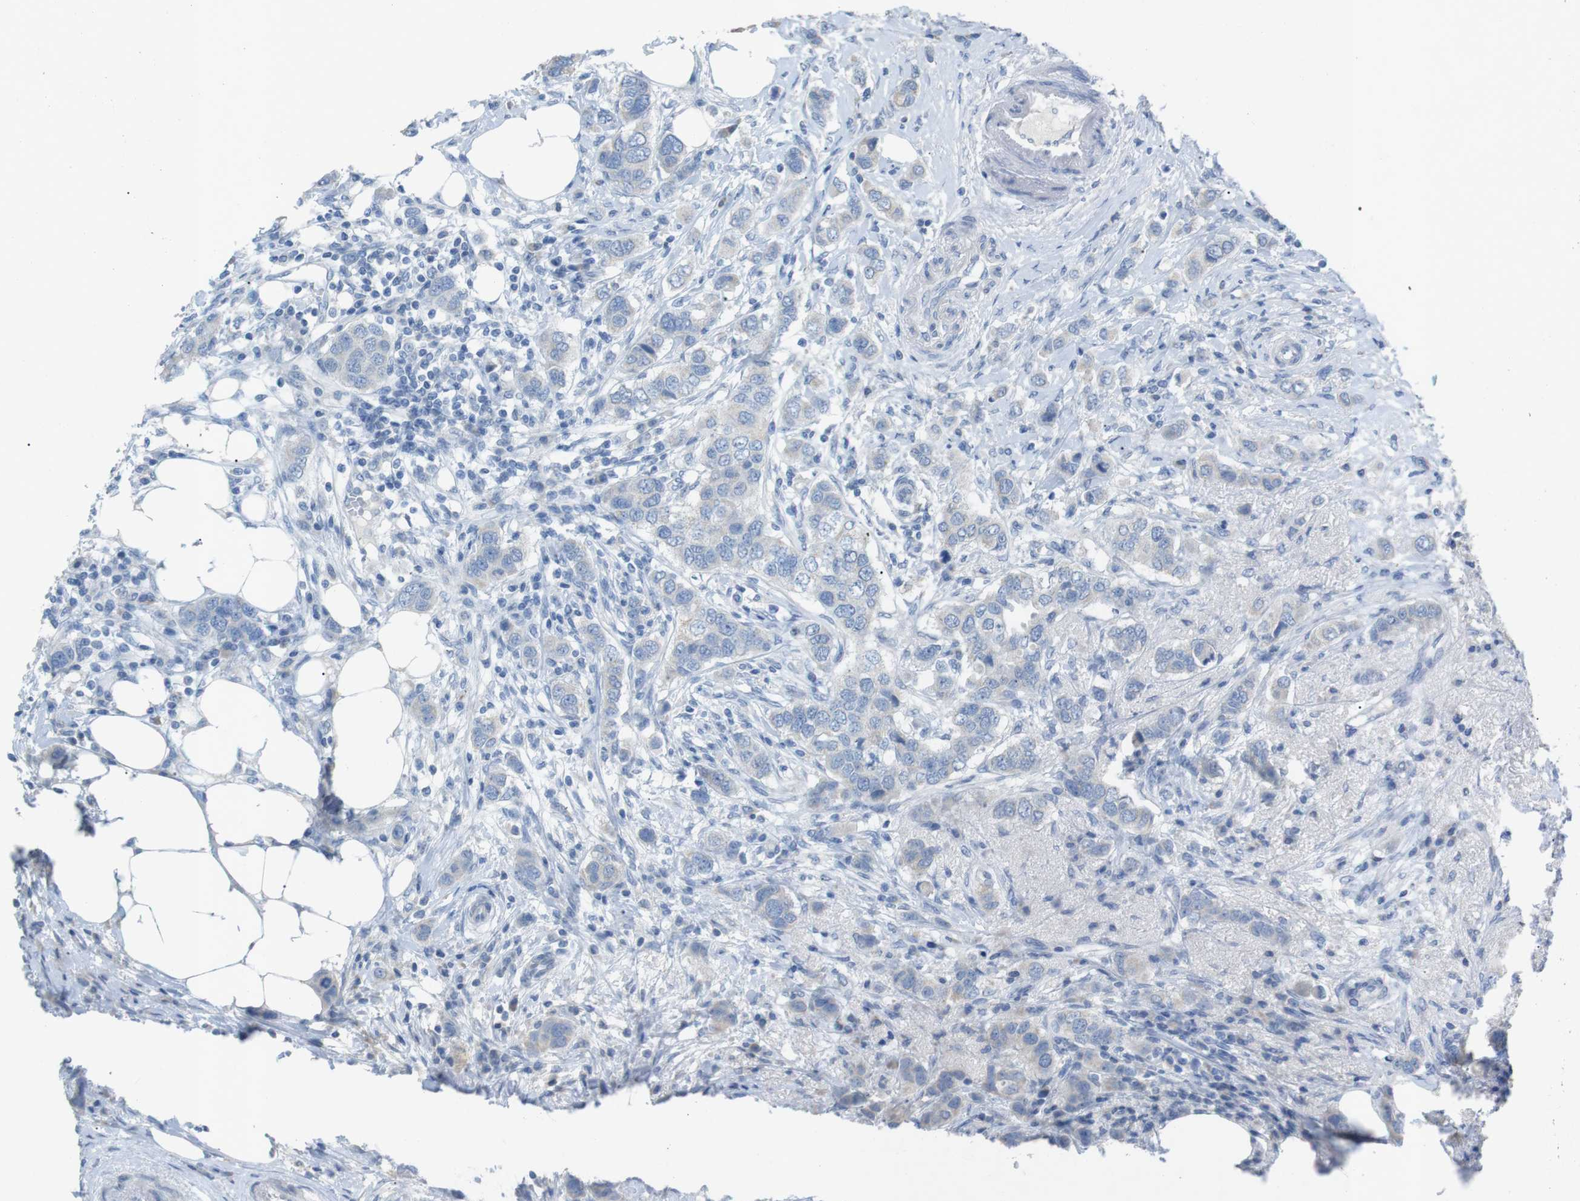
{"staining": {"intensity": "weak", "quantity": "<25%", "location": "cytoplasmic/membranous"}, "tissue": "breast cancer", "cell_type": "Tumor cells", "image_type": "cancer", "snomed": [{"axis": "morphology", "description": "Duct carcinoma"}, {"axis": "topography", "description": "Breast"}], "caption": "Breast infiltrating ductal carcinoma stained for a protein using immunohistochemistry (IHC) reveals no staining tumor cells.", "gene": "SALL4", "patient": {"sex": "female", "age": 50}}